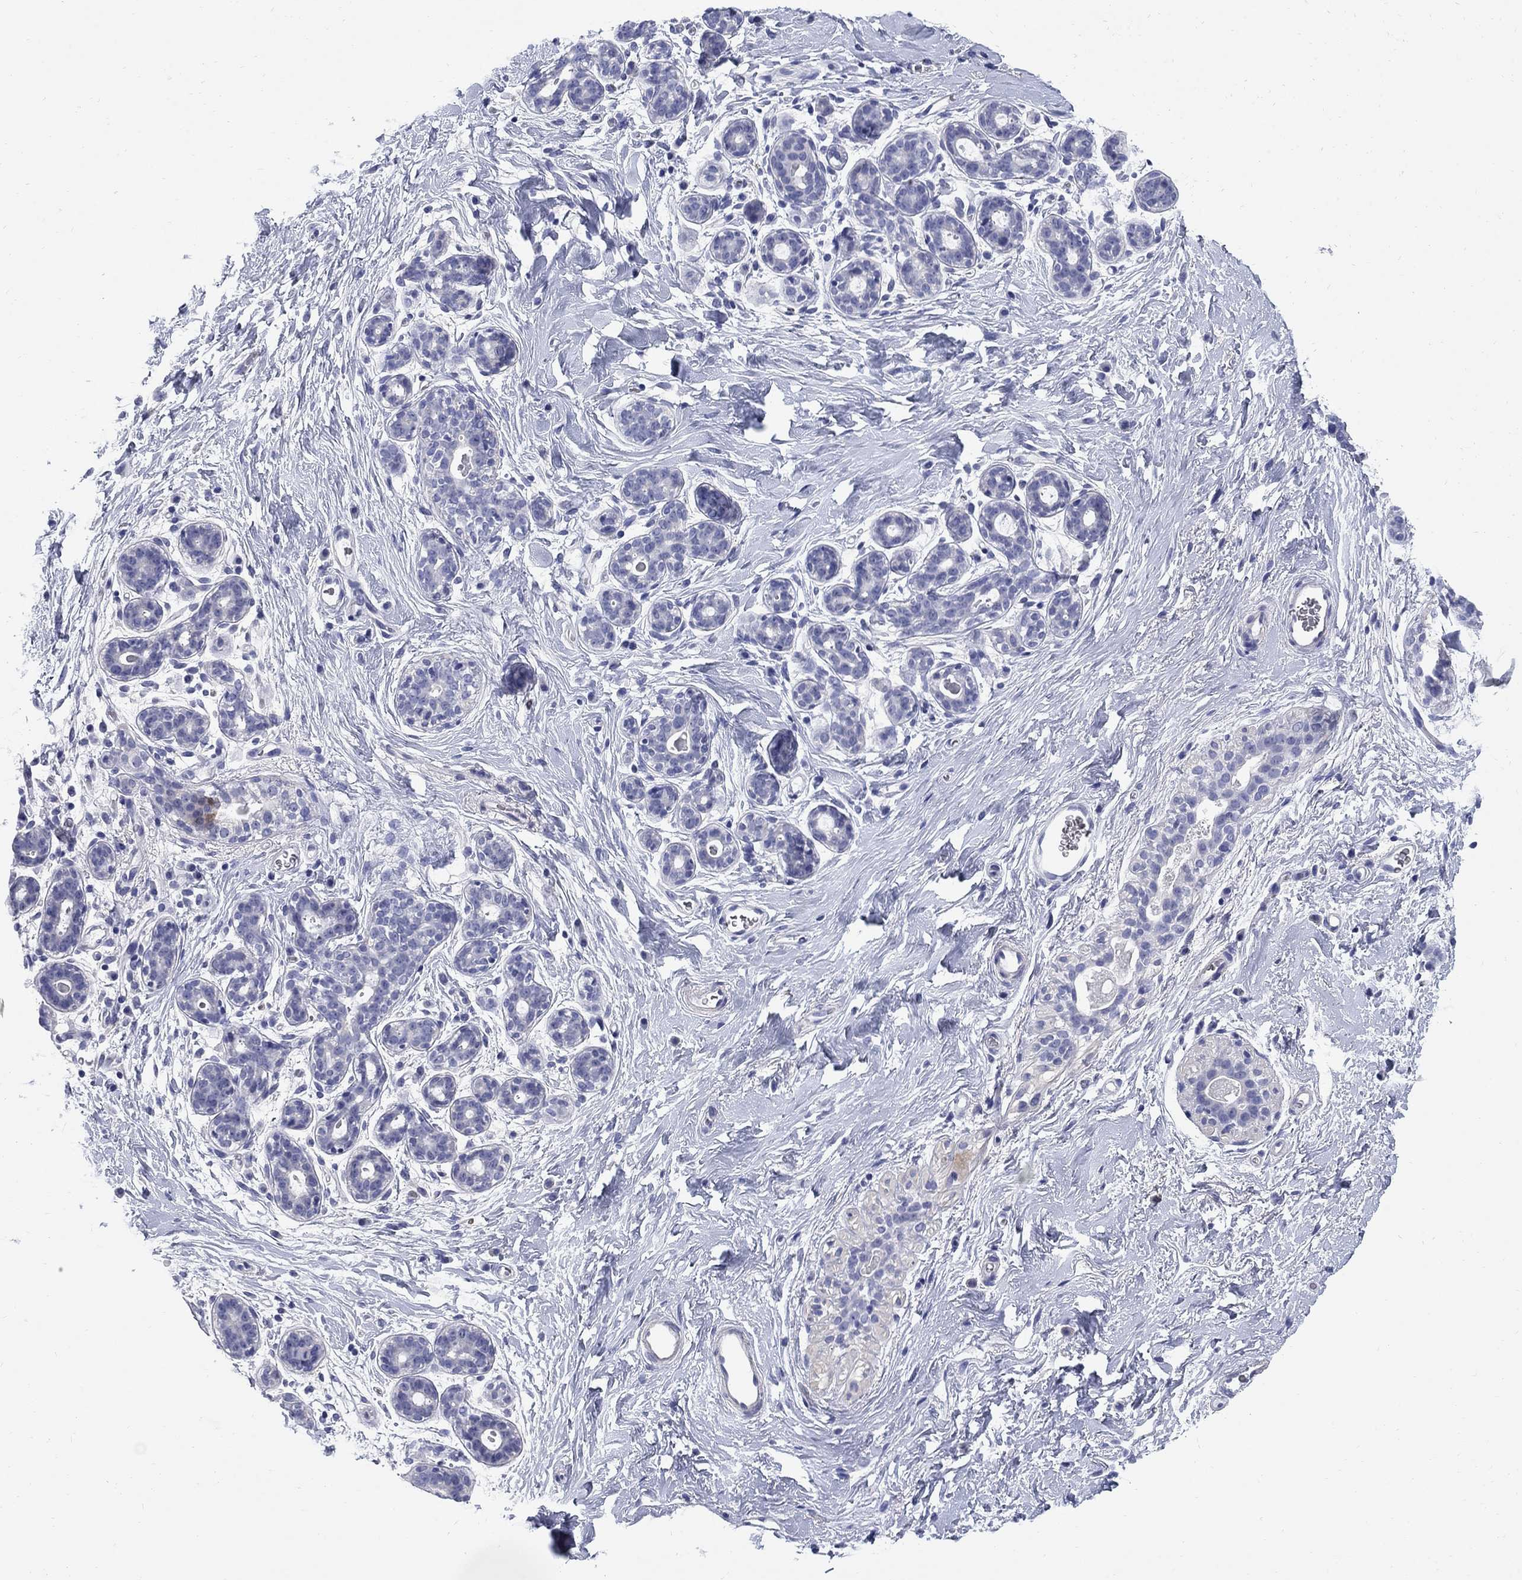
{"staining": {"intensity": "negative", "quantity": "none", "location": "none"}, "tissue": "breast", "cell_type": "Adipocytes", "image_type": "normal", "snomed": [{"axis": "morphology", "description": "Normal tissue, NOS"}, {"axis": "topography", "description": "Breast"}], "caption": "Breast stained for a protein using IHC reveals no expression adipocytes.", "gene": "SERPINB2", "patient": {"sex": "female", "age": 43}}